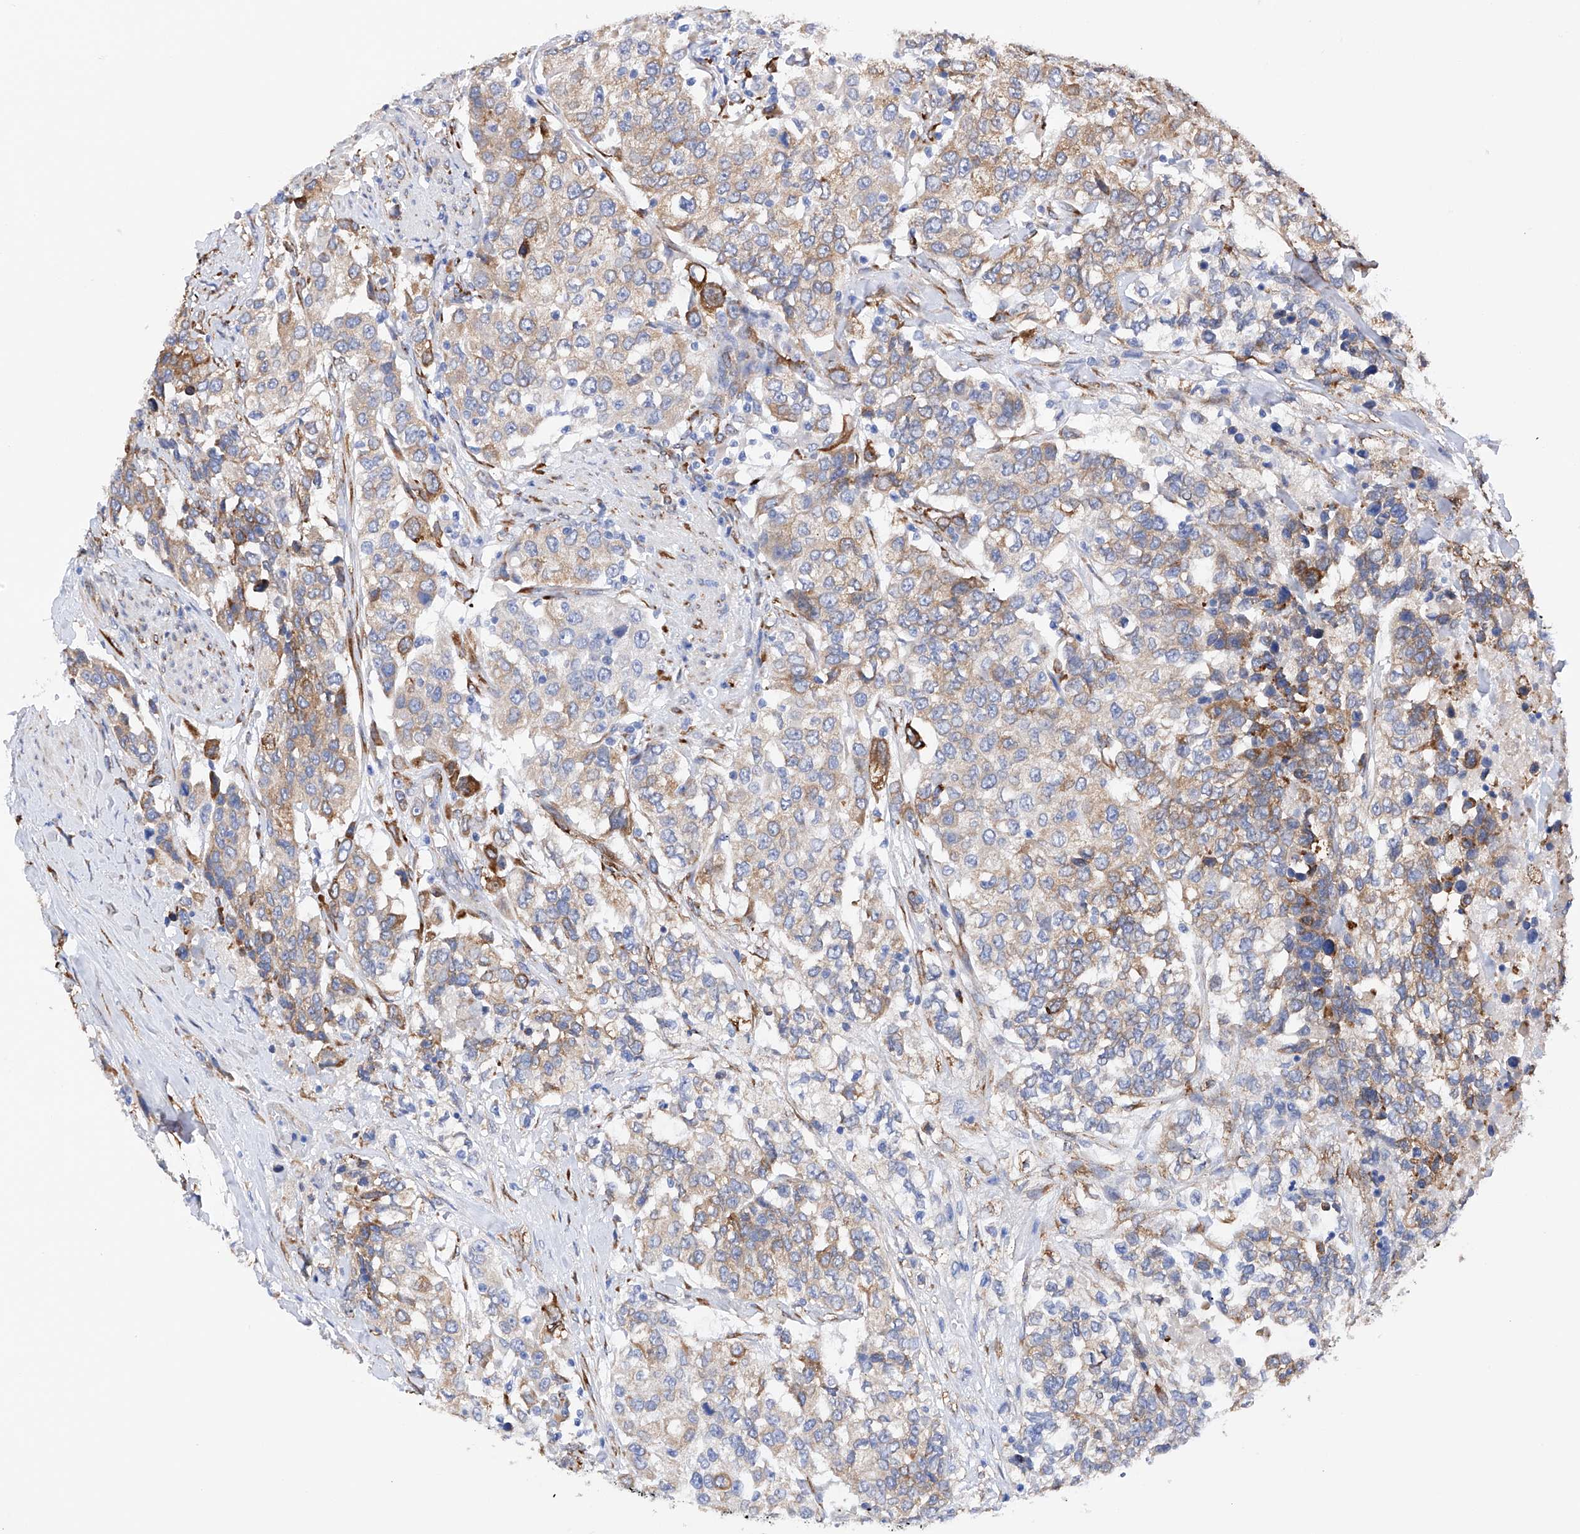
{"staining": {"intensity": "moderate", "quantity": "<25%", "location": "cytoplasmic/membranous"}, "tissue": "urothelial cancer", "cell_type": "Tumor cells", "image_type": "cancer", "snomed": [{"axis": "morphology", "description": "Urothelial carcinoma, High grade"}, {"axis": "topography", "description": "Urinary bladder"}], "caption": "Urothelial carcinoma (high-grade) stained with a protein marker reveals moderate staining in tumor cells.", "gene": "PDIA5", "patient": {"sex": "female", "age": 80}}